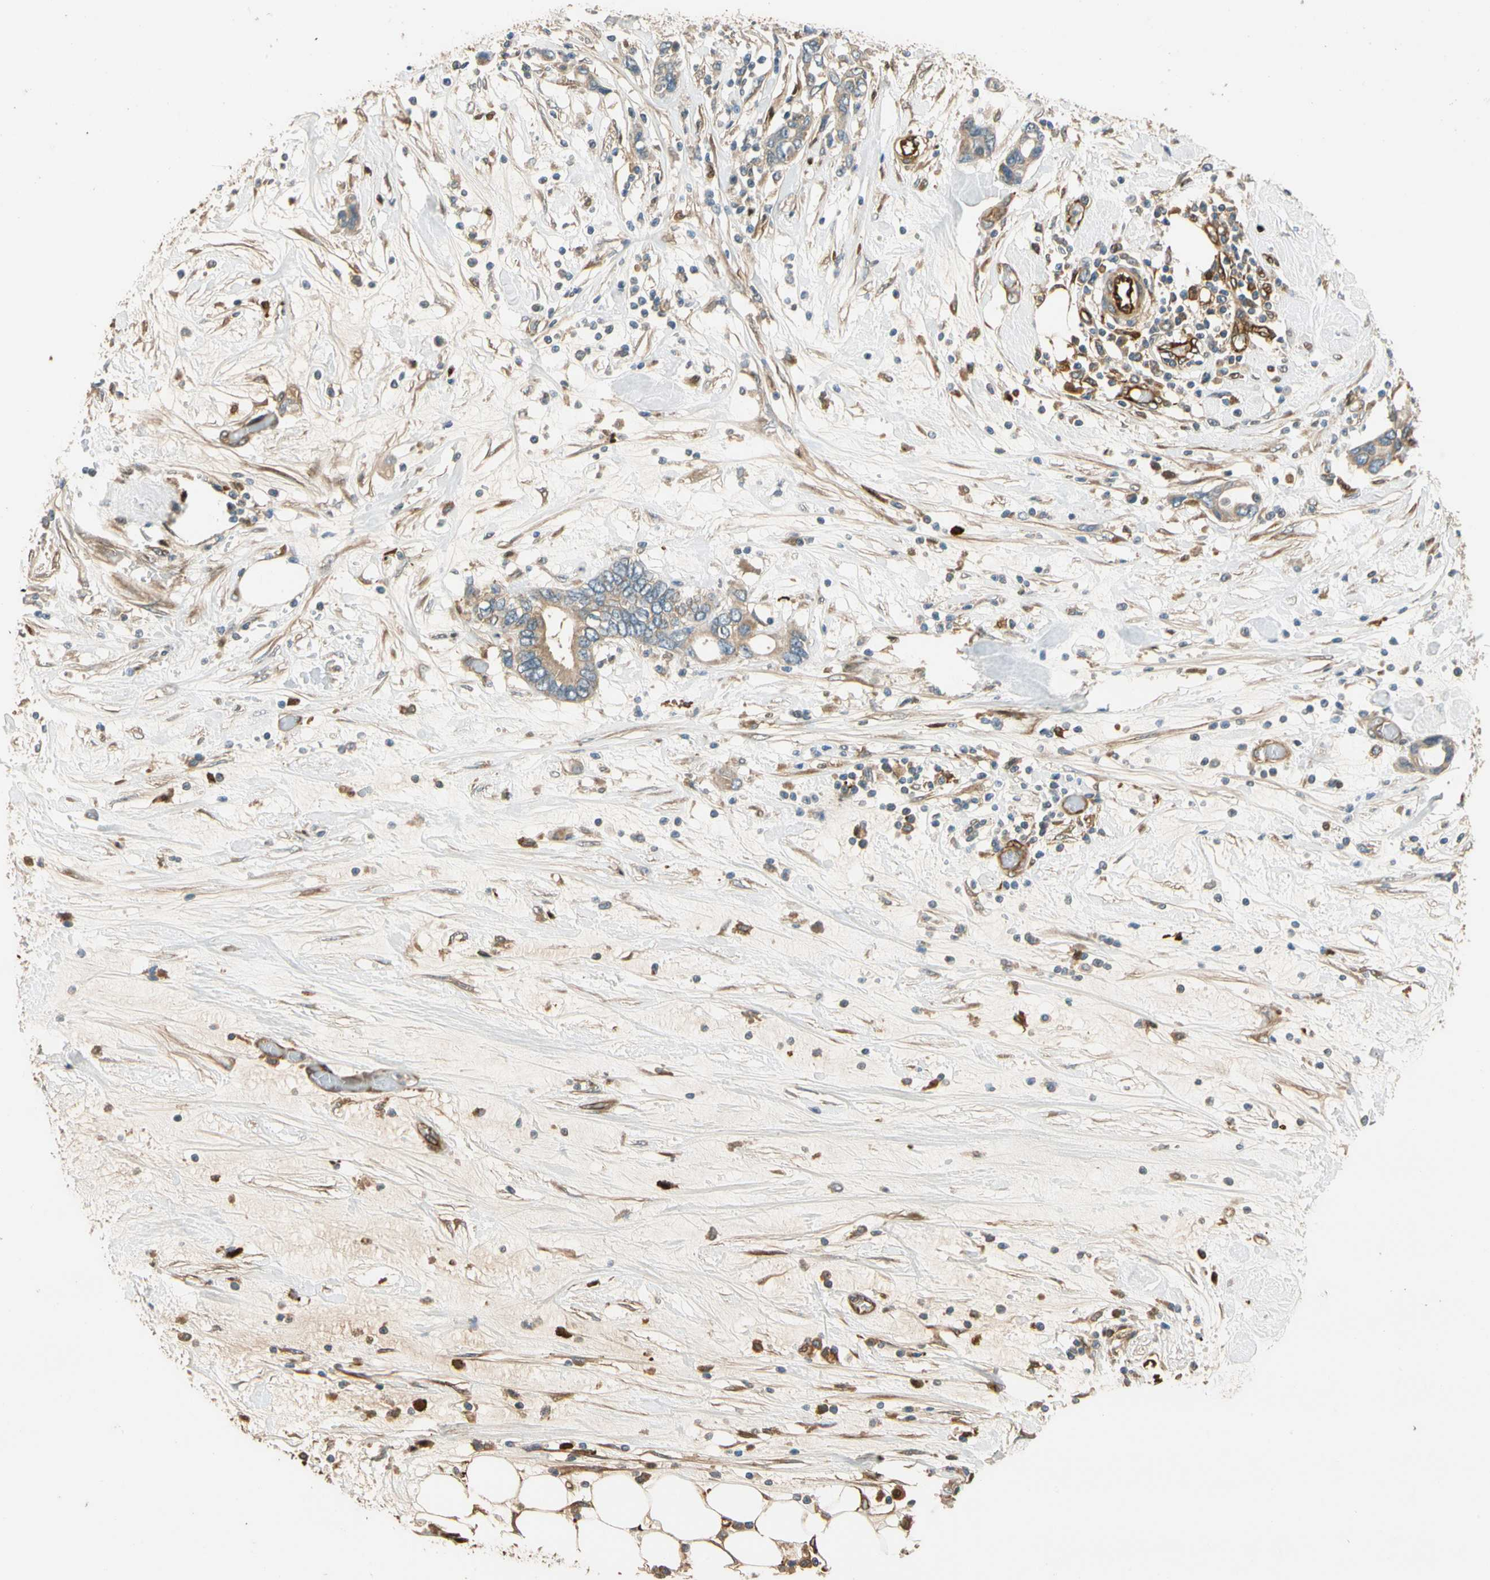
{"staining": {"intensity": "weak", "quantity": ">75%", "location": "cytoplasmic/membranous"}, "tissue": "pancreatic cancer", "cell_type": "Tumor cells", "image_type": "cancer", "snomed": [{"axis": "morphology", "description": "Adenocarcinoma, NOS"}, {"axis": "topography", "description": "Pancreas"}], "caption": "The histopathology image reveals staining of pancreatic cancer (adenocarcinoma), revealing weak cytoplasmic/membranous protein expression (brown color) within tumor cells.", "gene": "PARP14", "patient": {"sex": "female", "age": 57}}